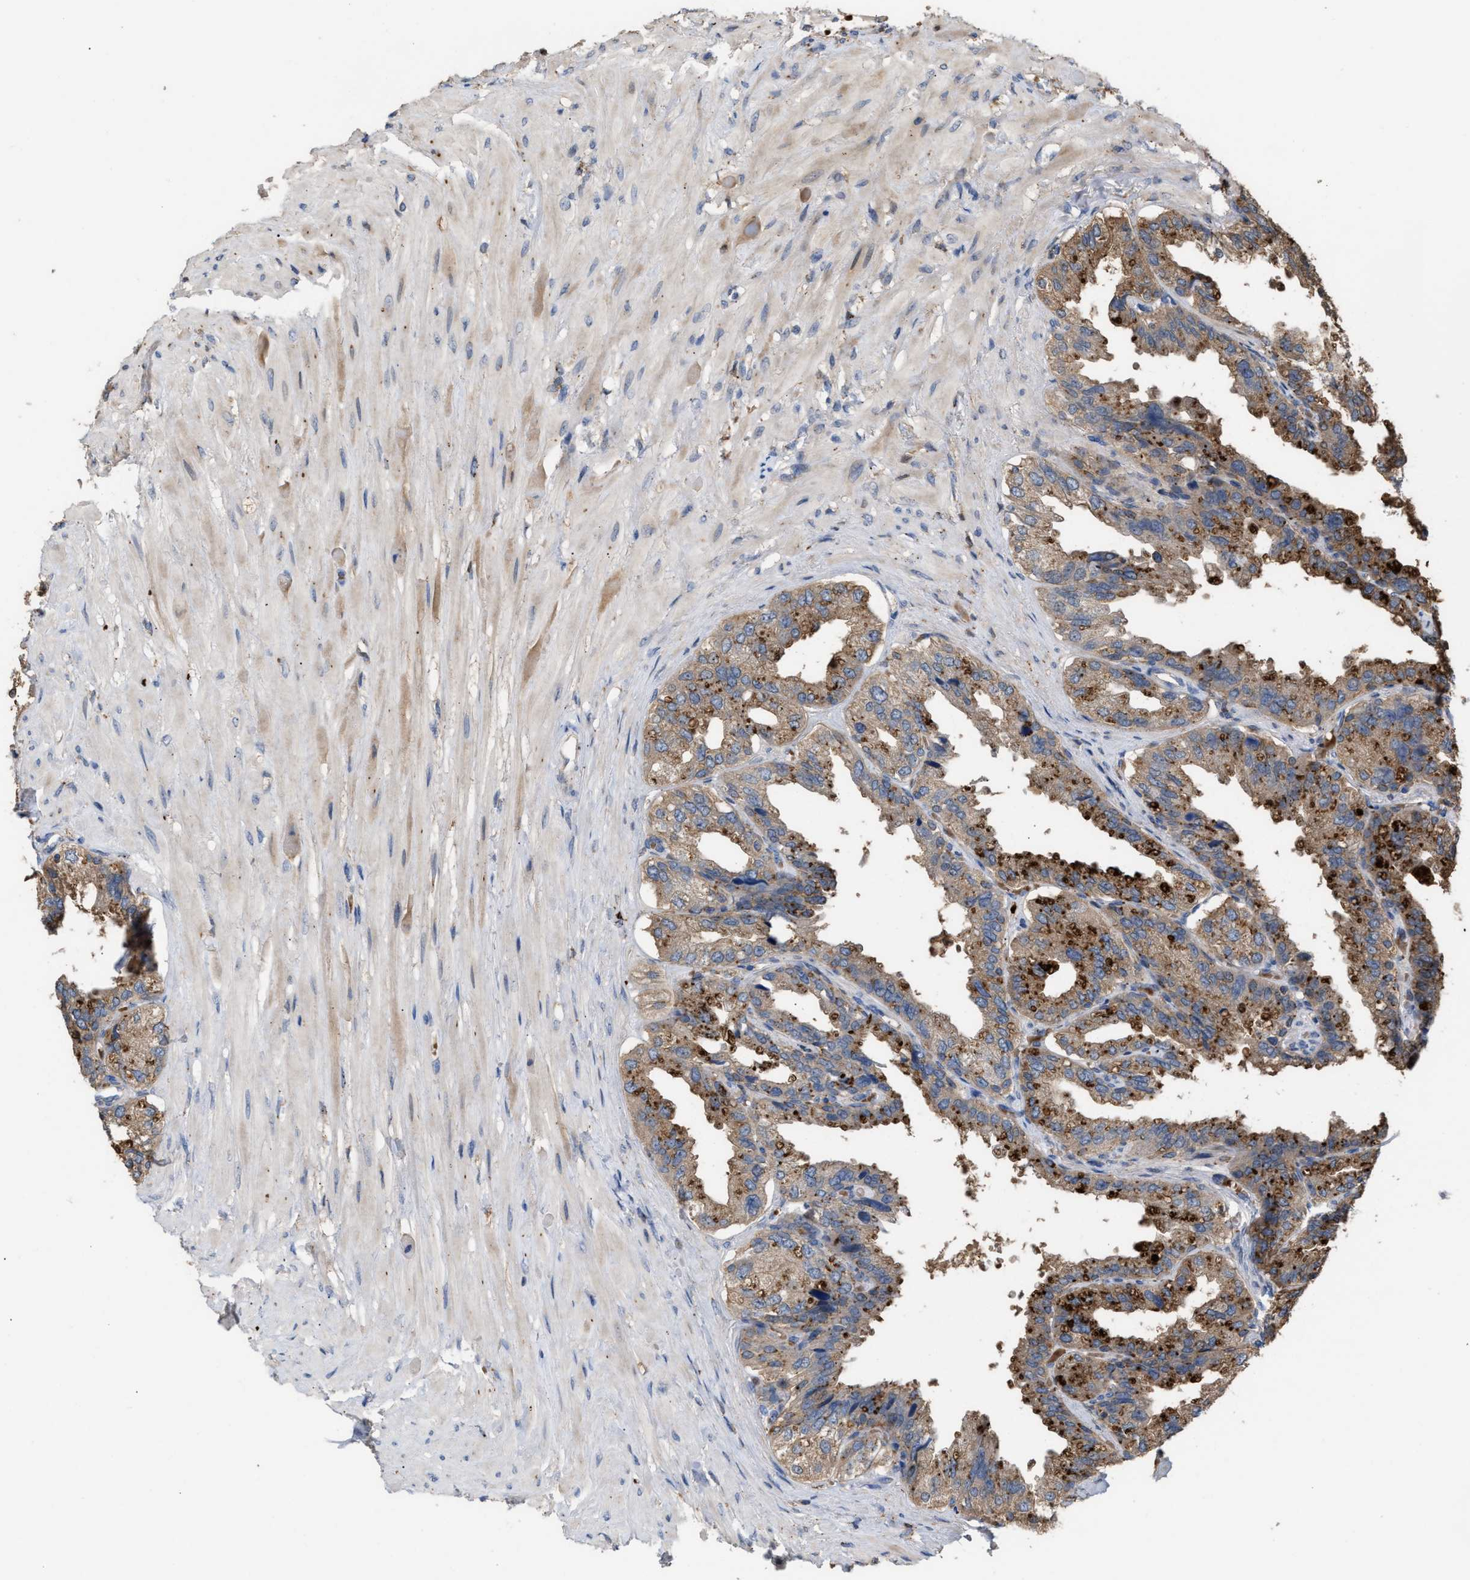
{"staining": {"intensity": "moderate", "quantity": ">75%", "location": "cytoplasmic/membranous"}, "tissue": "seminal vesicle", "cell_type": "Glandular cells", "image_type": "normal", "snomed": [{"axis": "morphology", "description": "Normal tissue, NOS"}, {"axis": "topography", "description": "Seminal veicle"}], "caption": "Protein staining by IHC shows moderate cytoplasmic/membranous expression in about >75% of glandular cells in normal seminal vesicle.", "gene": "ELMO3", "patient": {"sex": "male", "age": 68}}